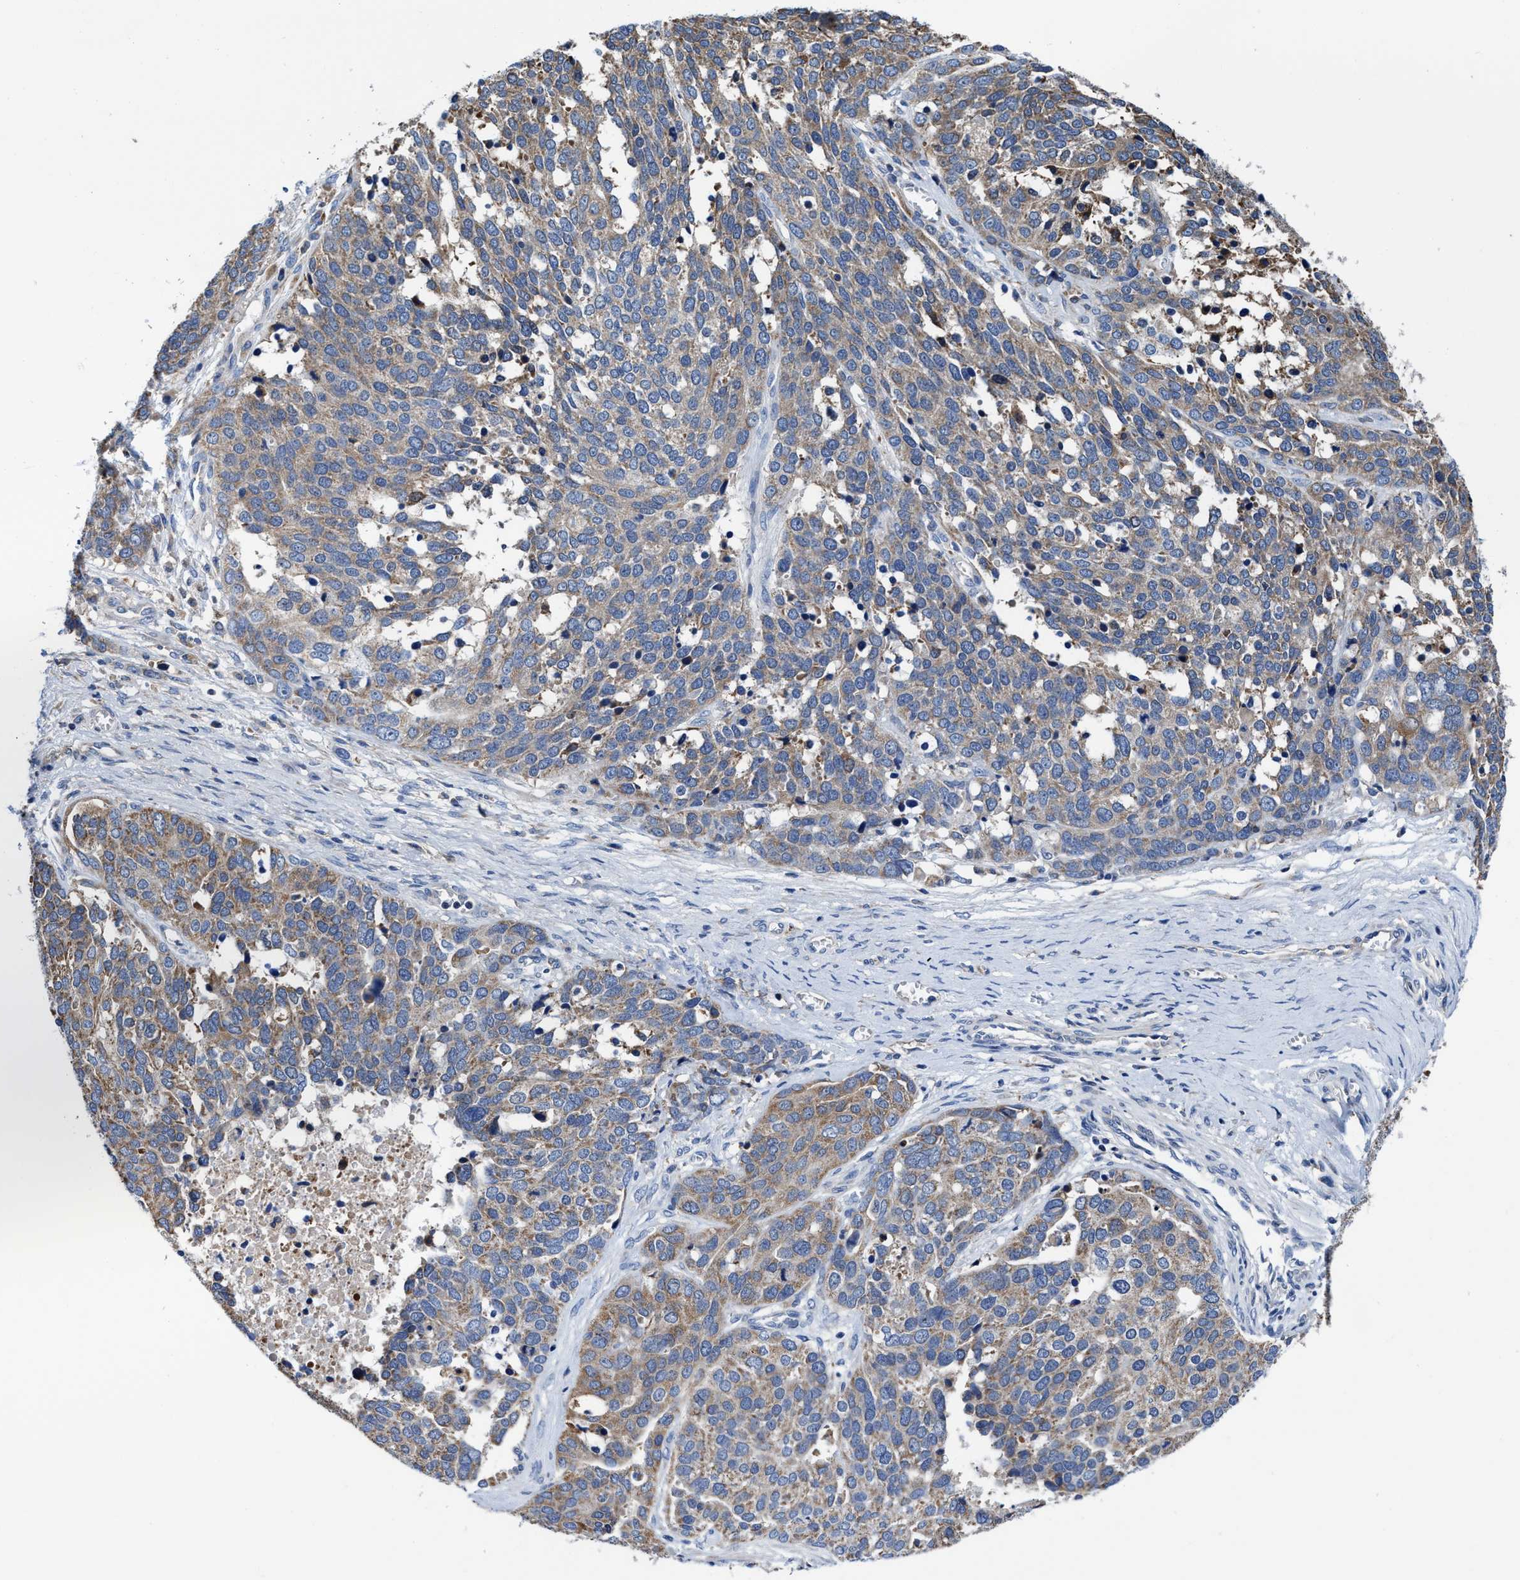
{"staining": {"intensity": "moderate", "quantity": "25%-75%", "location": "cytoplasmic/membranous"}, "tissue": "ovarian cancer", "cell_type": "Tumor cells", "image_type": "cancer", "snomed": [{"axis": "morphology", "description": "Cystadenocarcinoma, serous, NOS"}, {"axis": "topography", "description": "Ovary"}], "caption": "Immunohistochemistry (IHC) image of neoplastic tissue: human ovarian cancer (serous cystadenocarcinoma) stained using IHC reveals medium levels of moderate protein expression localized specifically in the cytoplasmic/membranous of tumor cells, appearing as a cytoplasmic/membranous brown color.", "gene": "TMEM30A", "patient": {"sex": "female", "age": 44}}